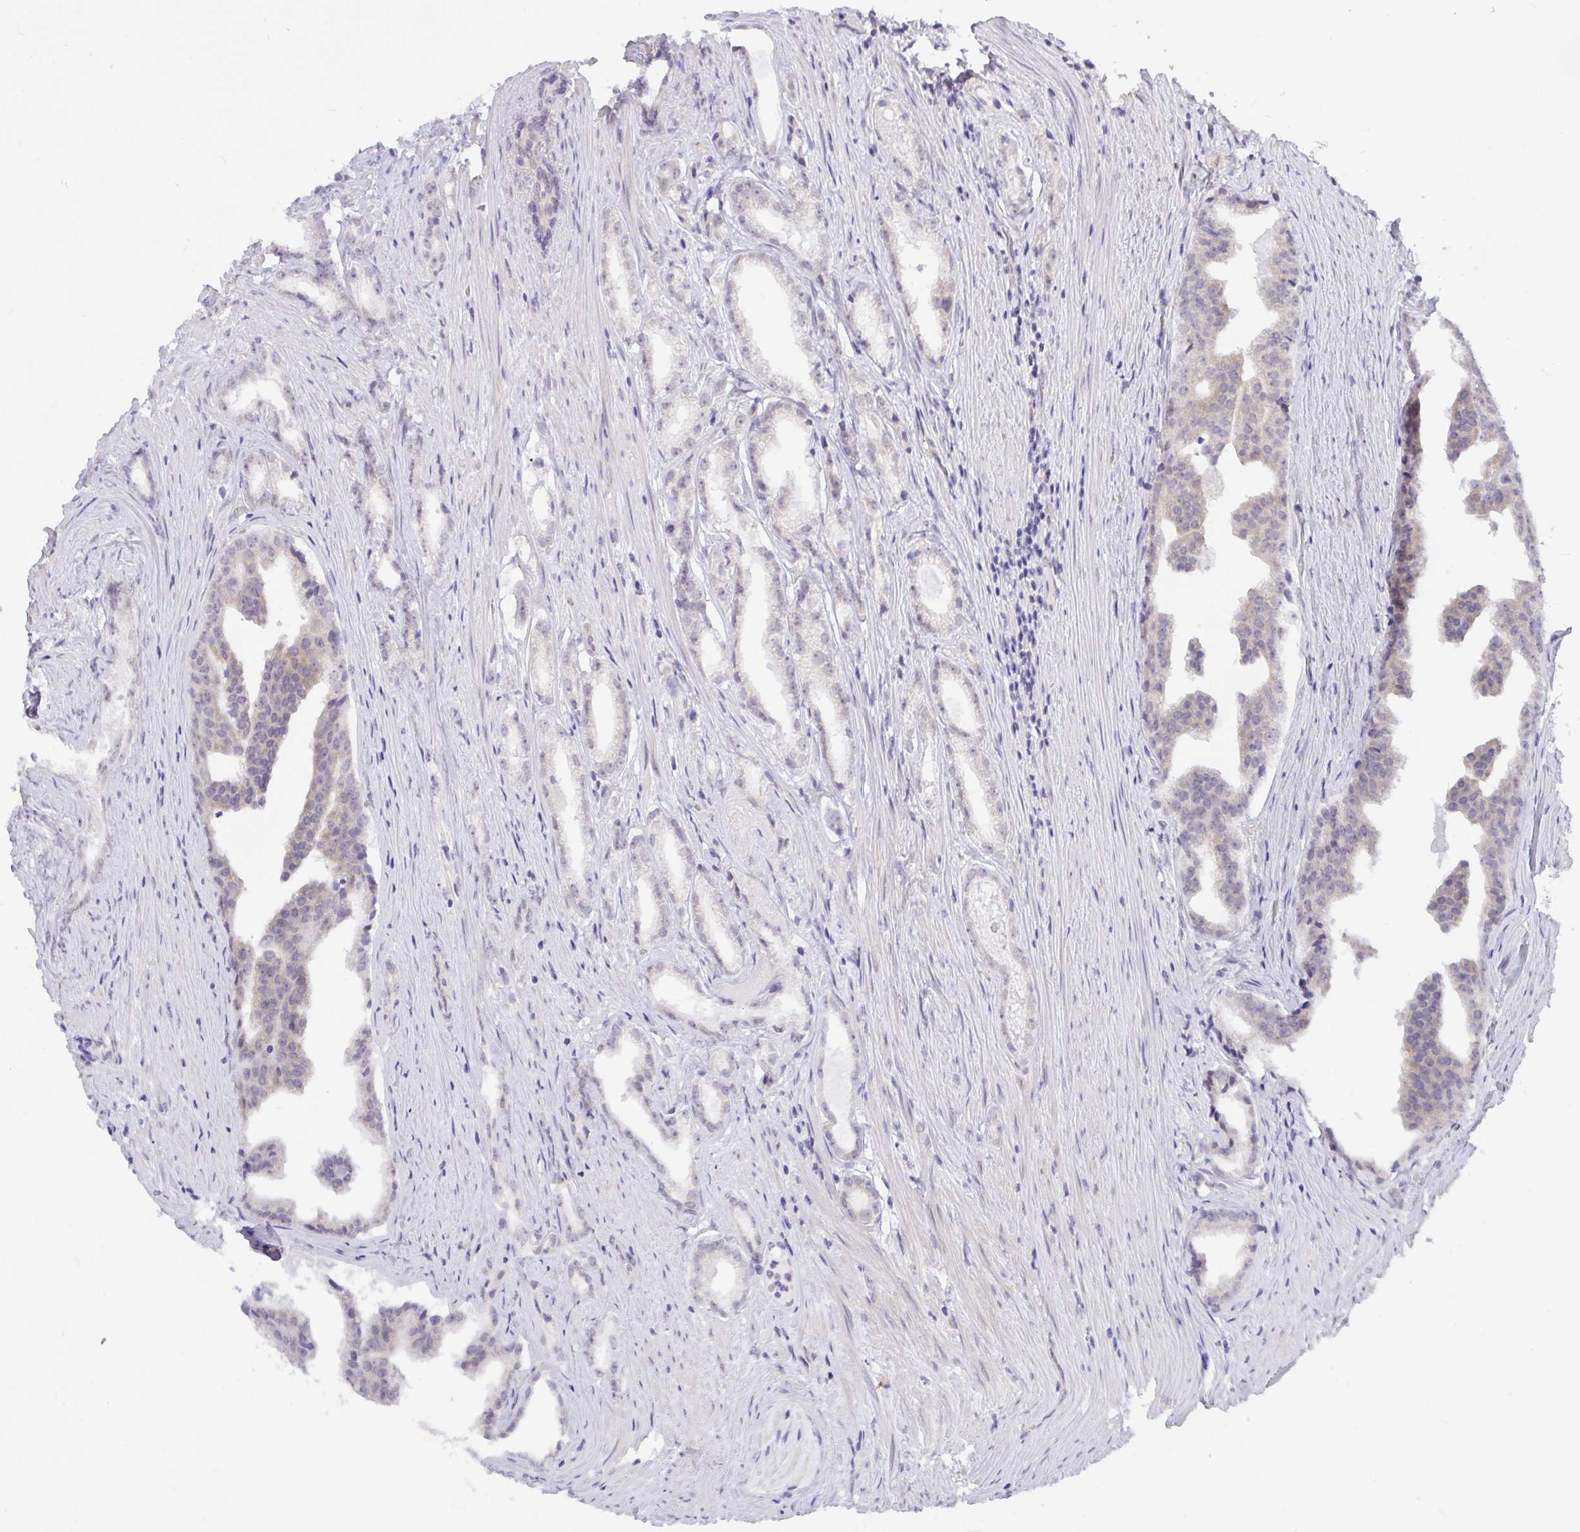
{"staining": {"intensity": "negative", "quantity": "none", "location": "none"}, "tissue": "prostate cancer", "cell_type": "Tumor cells", "image_type": "cancer", "snomed": [{"axis": "morphology", "description": "Adenocarcinoma, Low grade"}, {"axis": "topography", "description": "Prostate"}], "caption": "IHC histopathology image of adenocarcinoma (low-grade) (prostate) stained for a protein (brown), which shows no staining in tumor cells.", "gene": "CAMLG", "patient": {"sex": "male", "age": 65}}